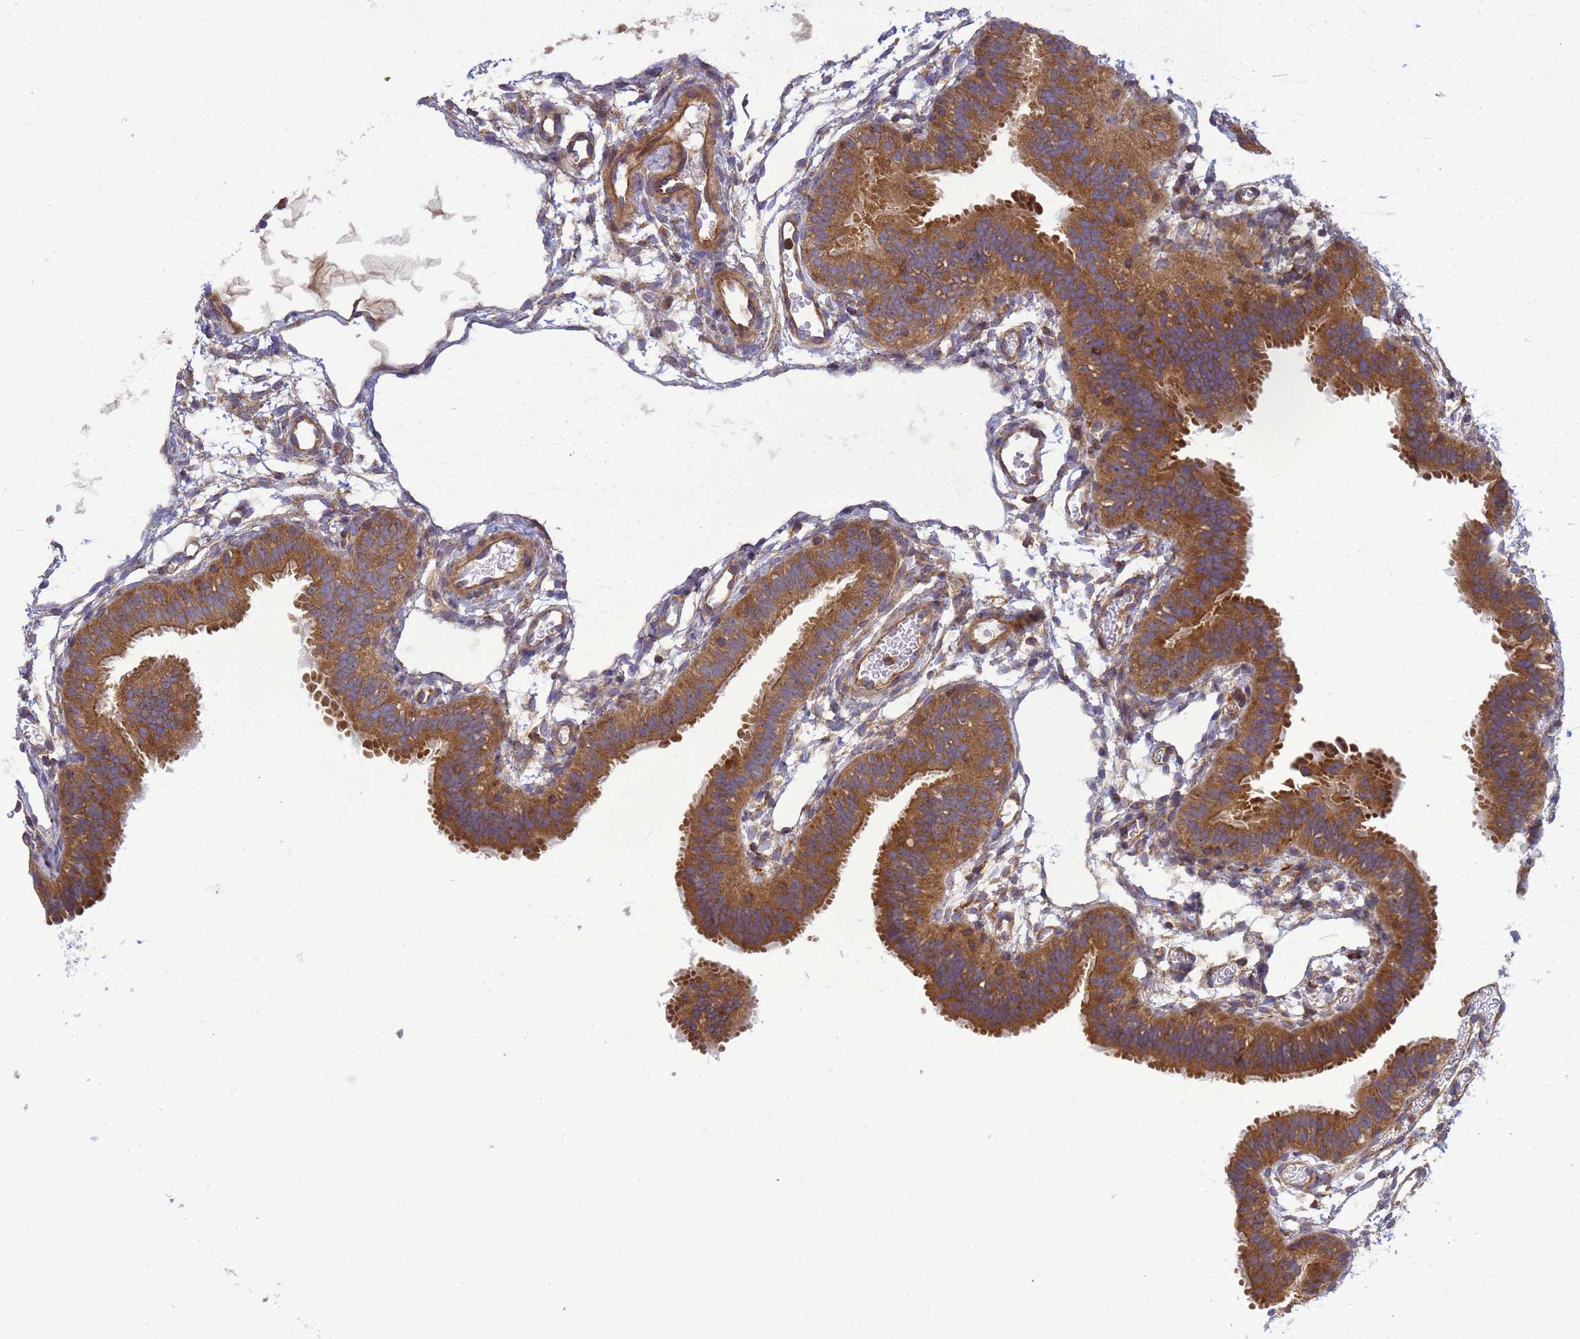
{"staining": {"intensity": "strong", "quantity": ">75%", "location": "cytoplasmic/membranous"}, "tissue": "fallopian tube", "cell_type": "Glandular cells", "image_type": "normal", "snomed": [{"axis": "morphology", "description": "Normal tissue, NOS"}, {"axis": "topography", "description": "Fallopian tube"}], "caption": "IHC of normal human fallopian tube shows high levels of strong cytoplasmic/membranous expression in about >75% of glandular cells.", "gene": "BECN1", "patient": {"sex": "female", "age": 35}}